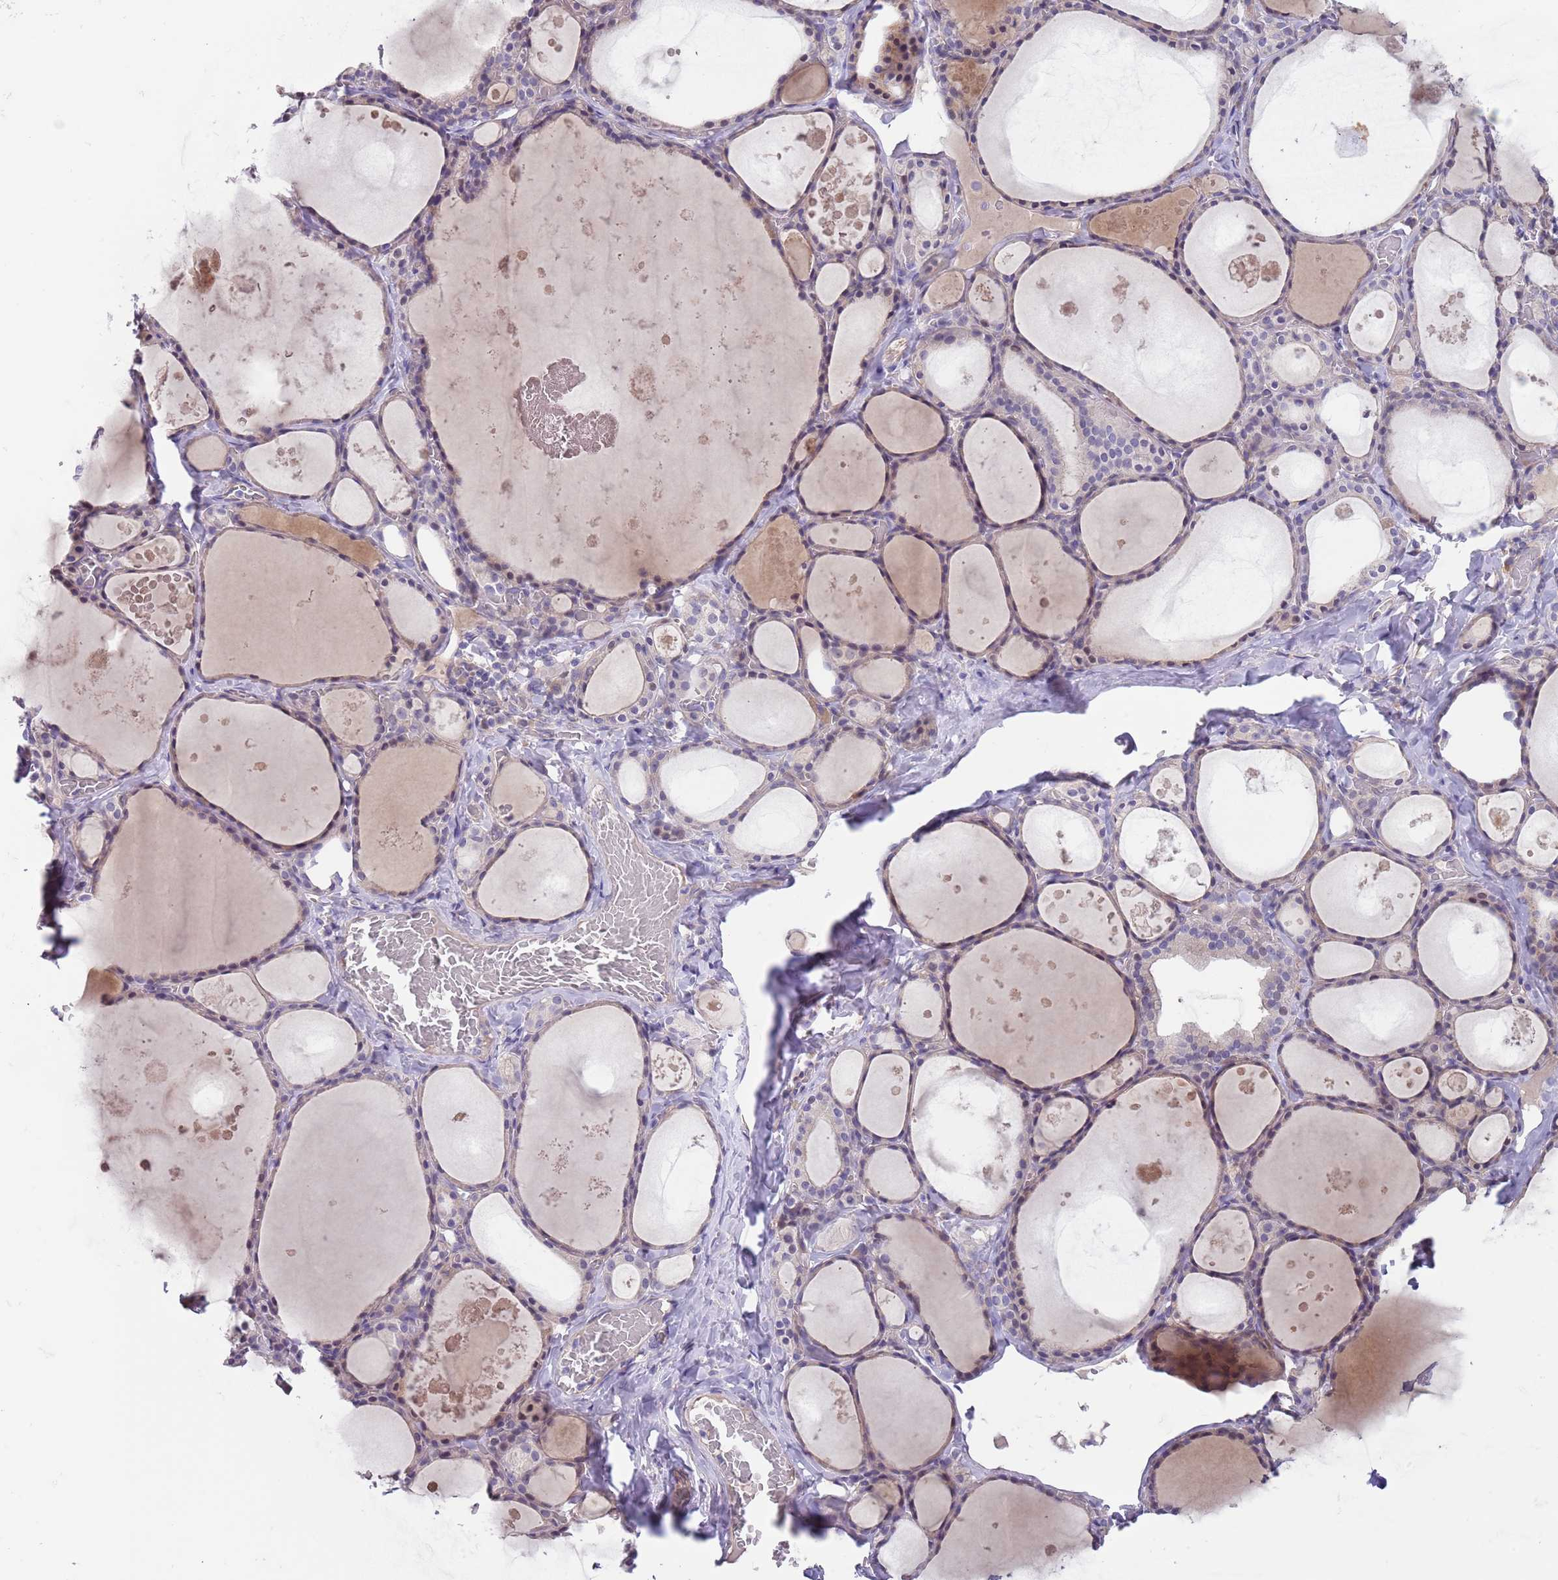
{"staining": {"intensity": "negative", "quantity": "none", "location": "none"}, "tissue": "thyroid gland", "cell_type": "Glandular cells", "image_type": "normal", "snomed": [{"axis": "morphology", "description": "Normal tissue, NOS"}, {"axis": "topography", "description": "Thyroid gland"}], "caption": "Glandular cells are negative for brown protein staining in normal thyroid gland. (DAB (3,3'-diaminobenzidine) immunohistochemistry with hematoxylin counter stain).", "gene": "CABYR", "patient": {"sex": "male", "age": 56}}